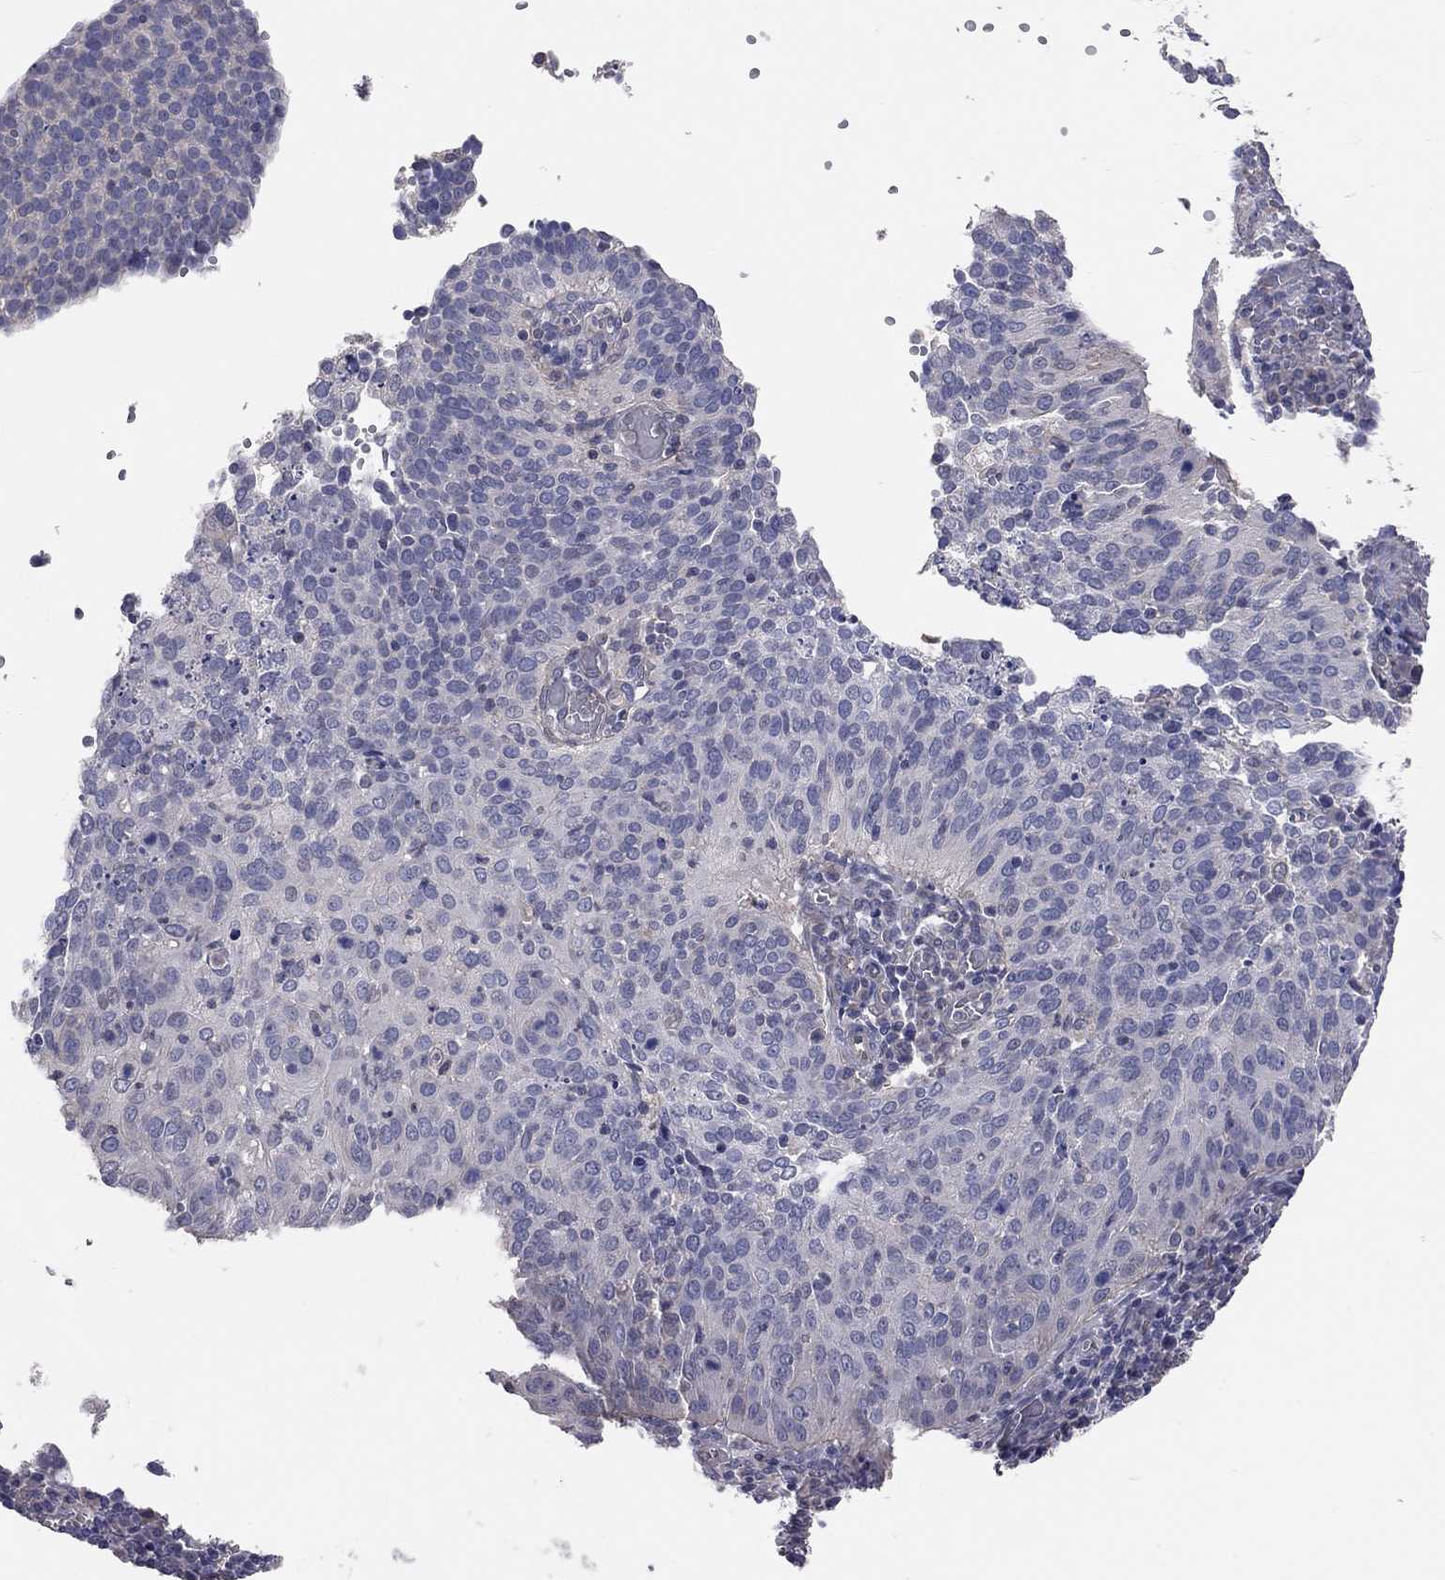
{"staining": {"intensity": "negative", "quantity": "none", "location": "none"}, "tissue": "cervical cancer", "cell_type": "Tumor cells", "image_type": "cancer", "snomed": [{"axis": "morphology", "description": "Squamous cell carcinoma, NOS"}, {"axis": "topography", "description": "Cervix"}], "caption": "This is an immunohistochemistry (IHC) photomicrograph of human cervical squamous cell carcinoma. There is no staining in tumor cells.", "gene": "KCNB1", "patient": {"sex": "female", "age": 39}}